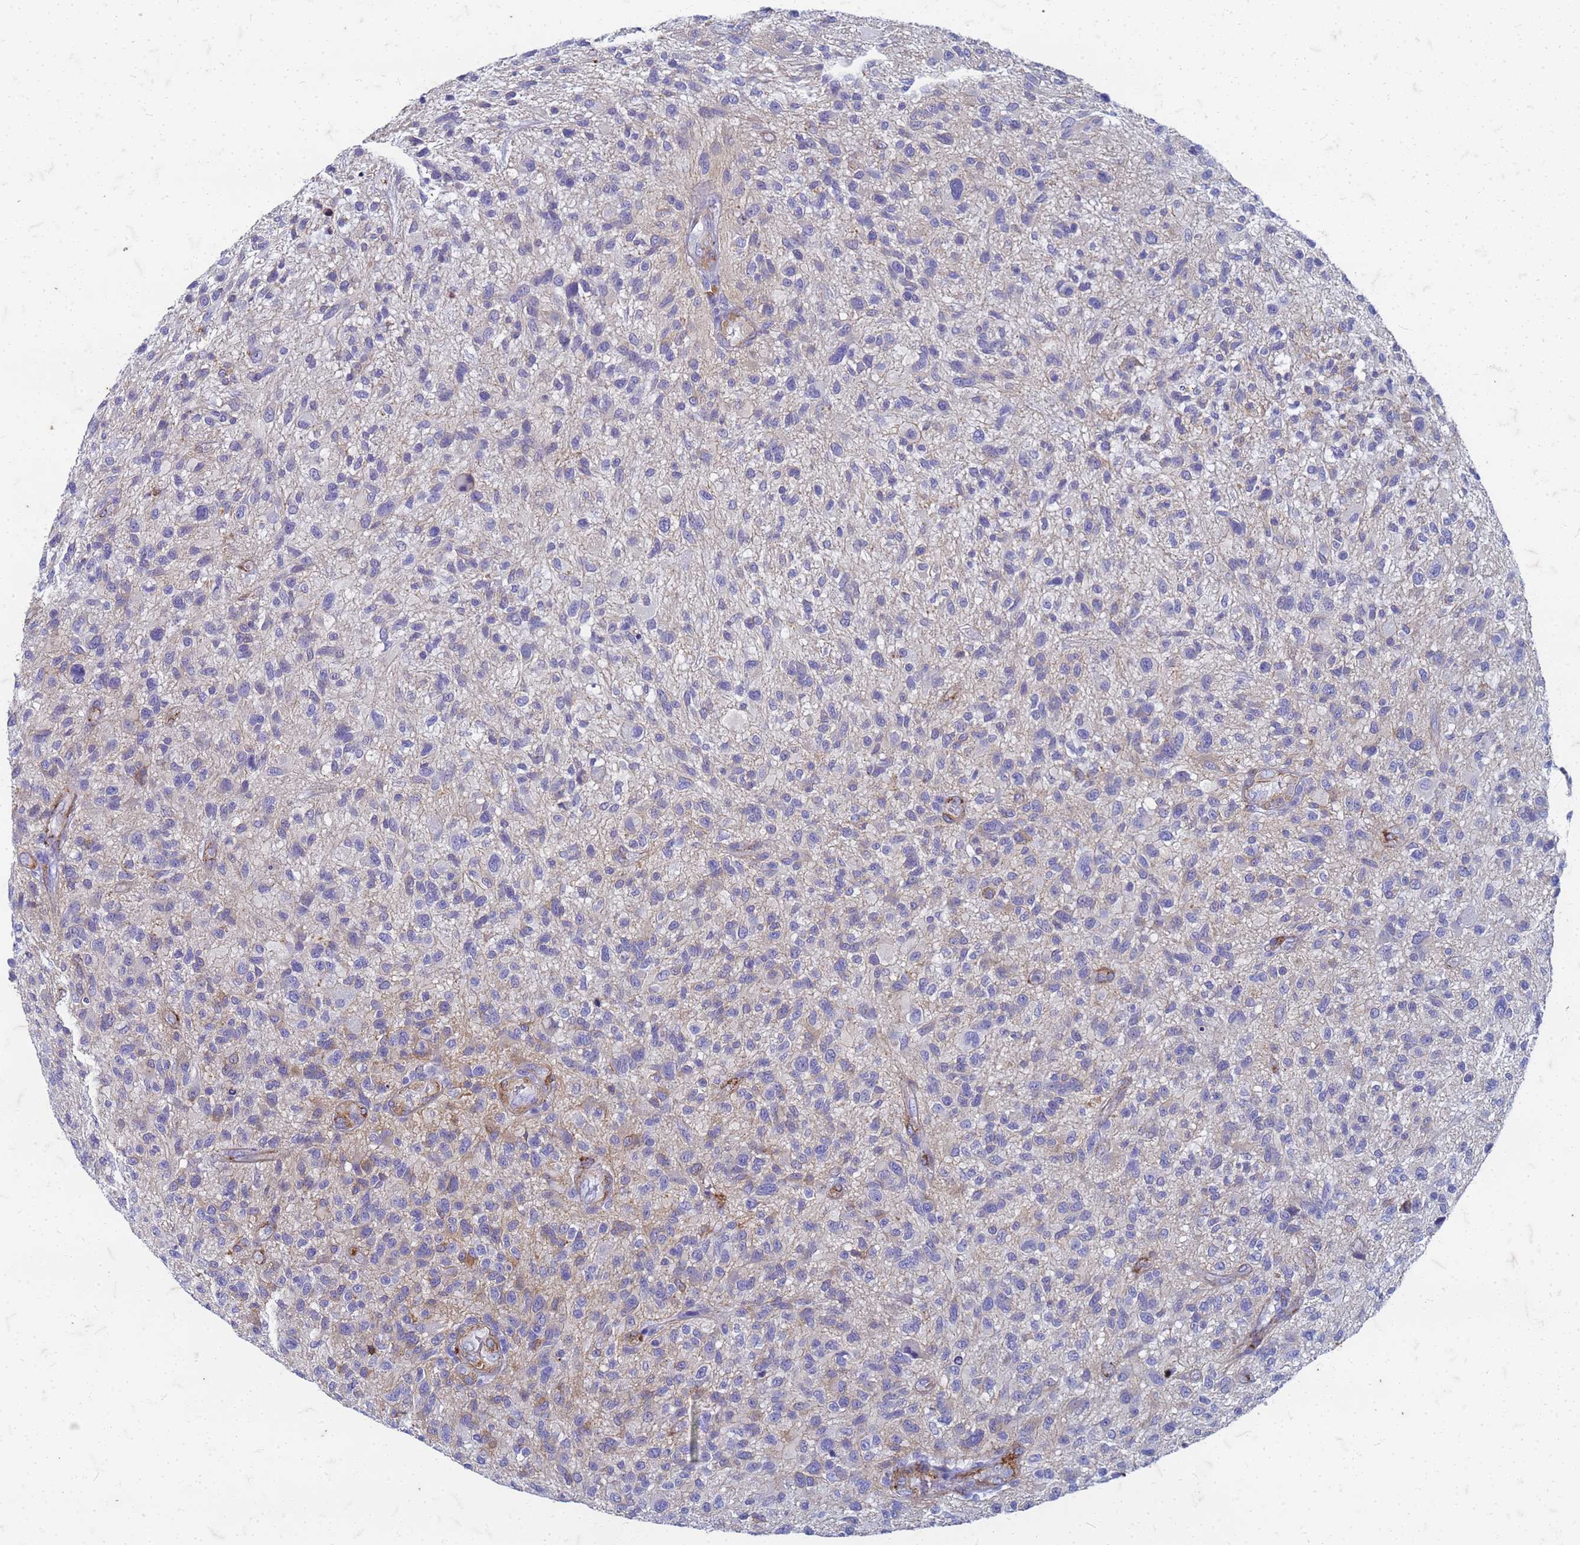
{"staining": {"intensity": "negative", "quantity": "none", "location": "none"}, "tissue": "glioma", "cell_type": "Tumor cells", "image_type": "cancer", "snomed": [{"axis": "morphology", "description": "Glioma, malignant, High grade"}, {"axis": "topography", "description": "Brain"}], "caption": "Immunohistochemistry photomicrograph of neoplastic tissue: glioma stained with DAB demonstrates no significant protein expression in tumor cells.", "gene": "TRIM64B", "patient": {"sex": "male", "age": 47}}